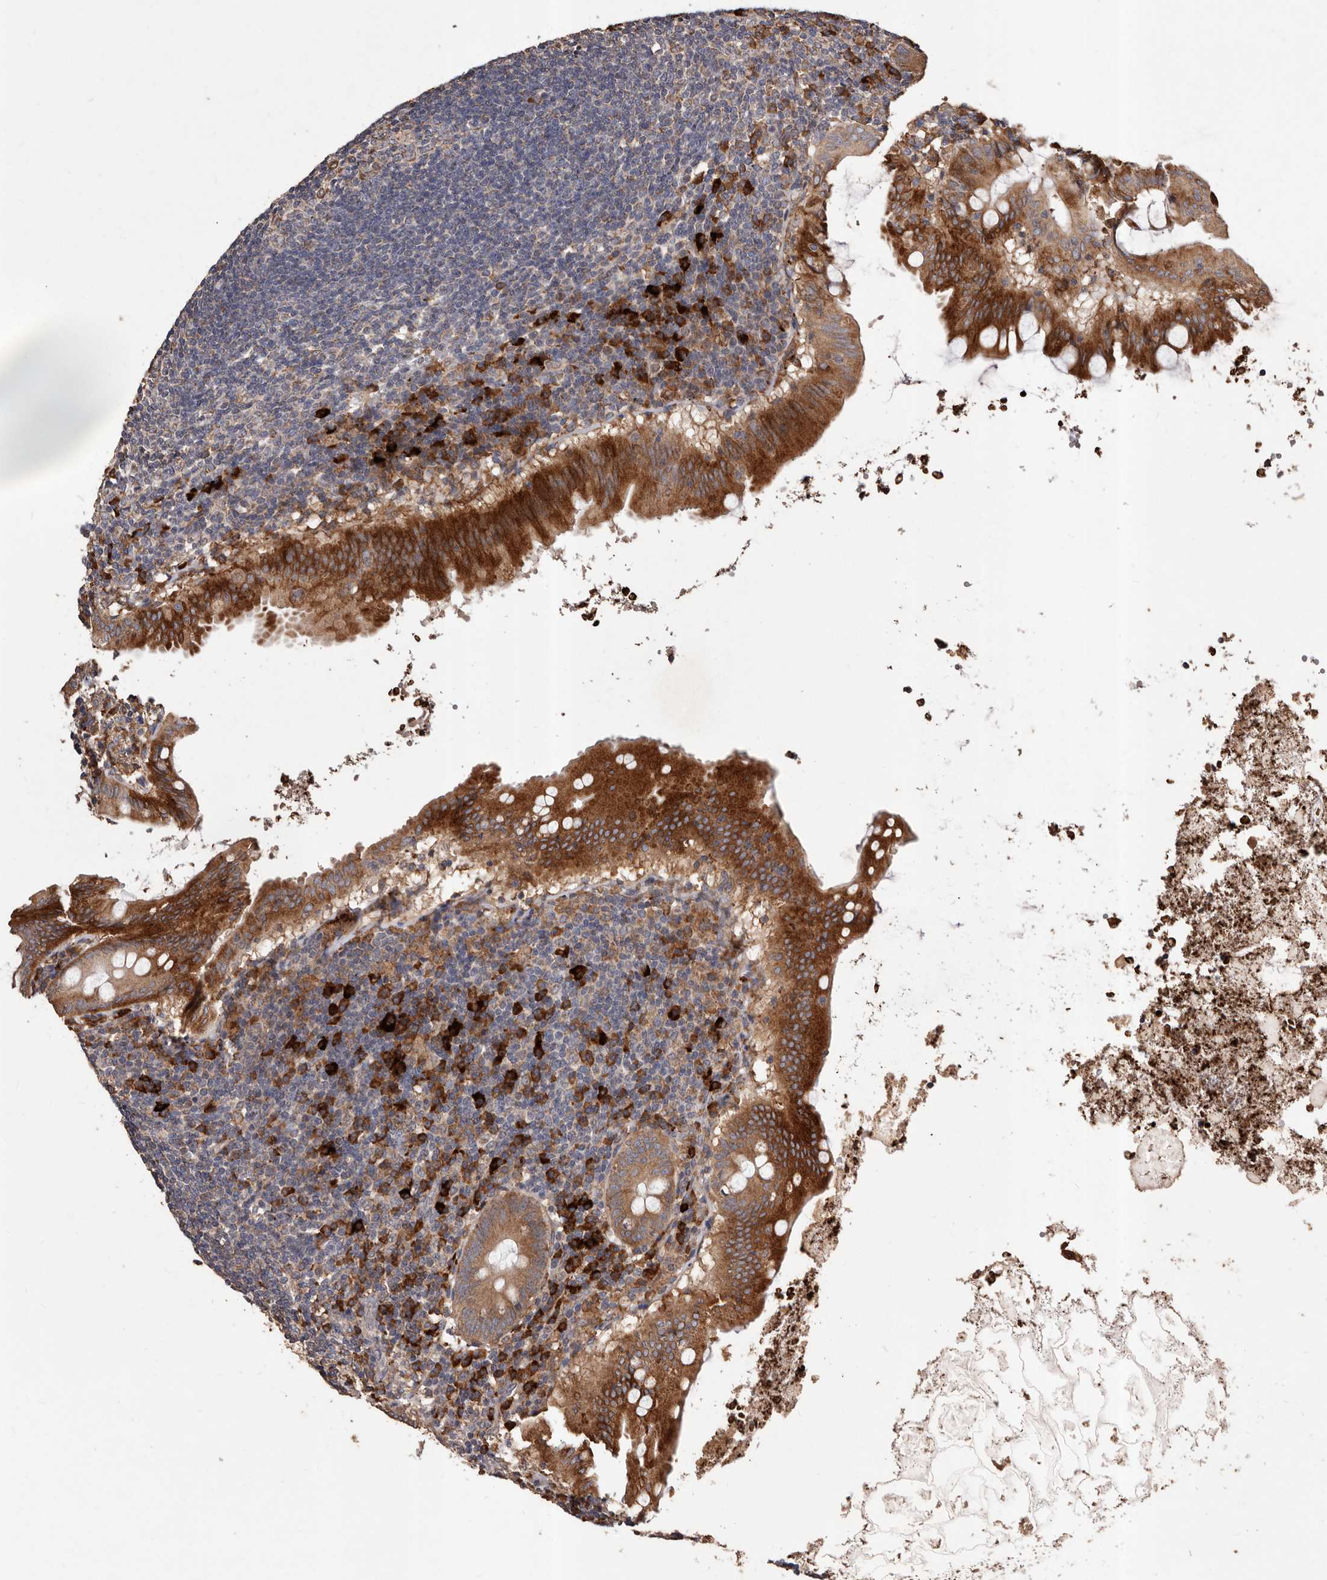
{"staining": {"intensity": "strong", "quantity": ">75%", "location": "cytoplasmic/membranous"}, "tissue": "appendix", "cell_type": "Glandular cells", "image_type": "normal", "snomed": [{"axis": "morphology", "description": "Normal tissue, NOS"}, {"axis": "topography", "description": "Appendix"}], "caption": "Immunohistochemistry (IHC) photomicrograph of benign human appendix stained for a protein (brown), which exhibits high levels of strong cytoplasmic/membranous expression in approximately >75% of glandular cells.", "gene": "STEAP2", "patient": {"sex": "female", "age": 54}}